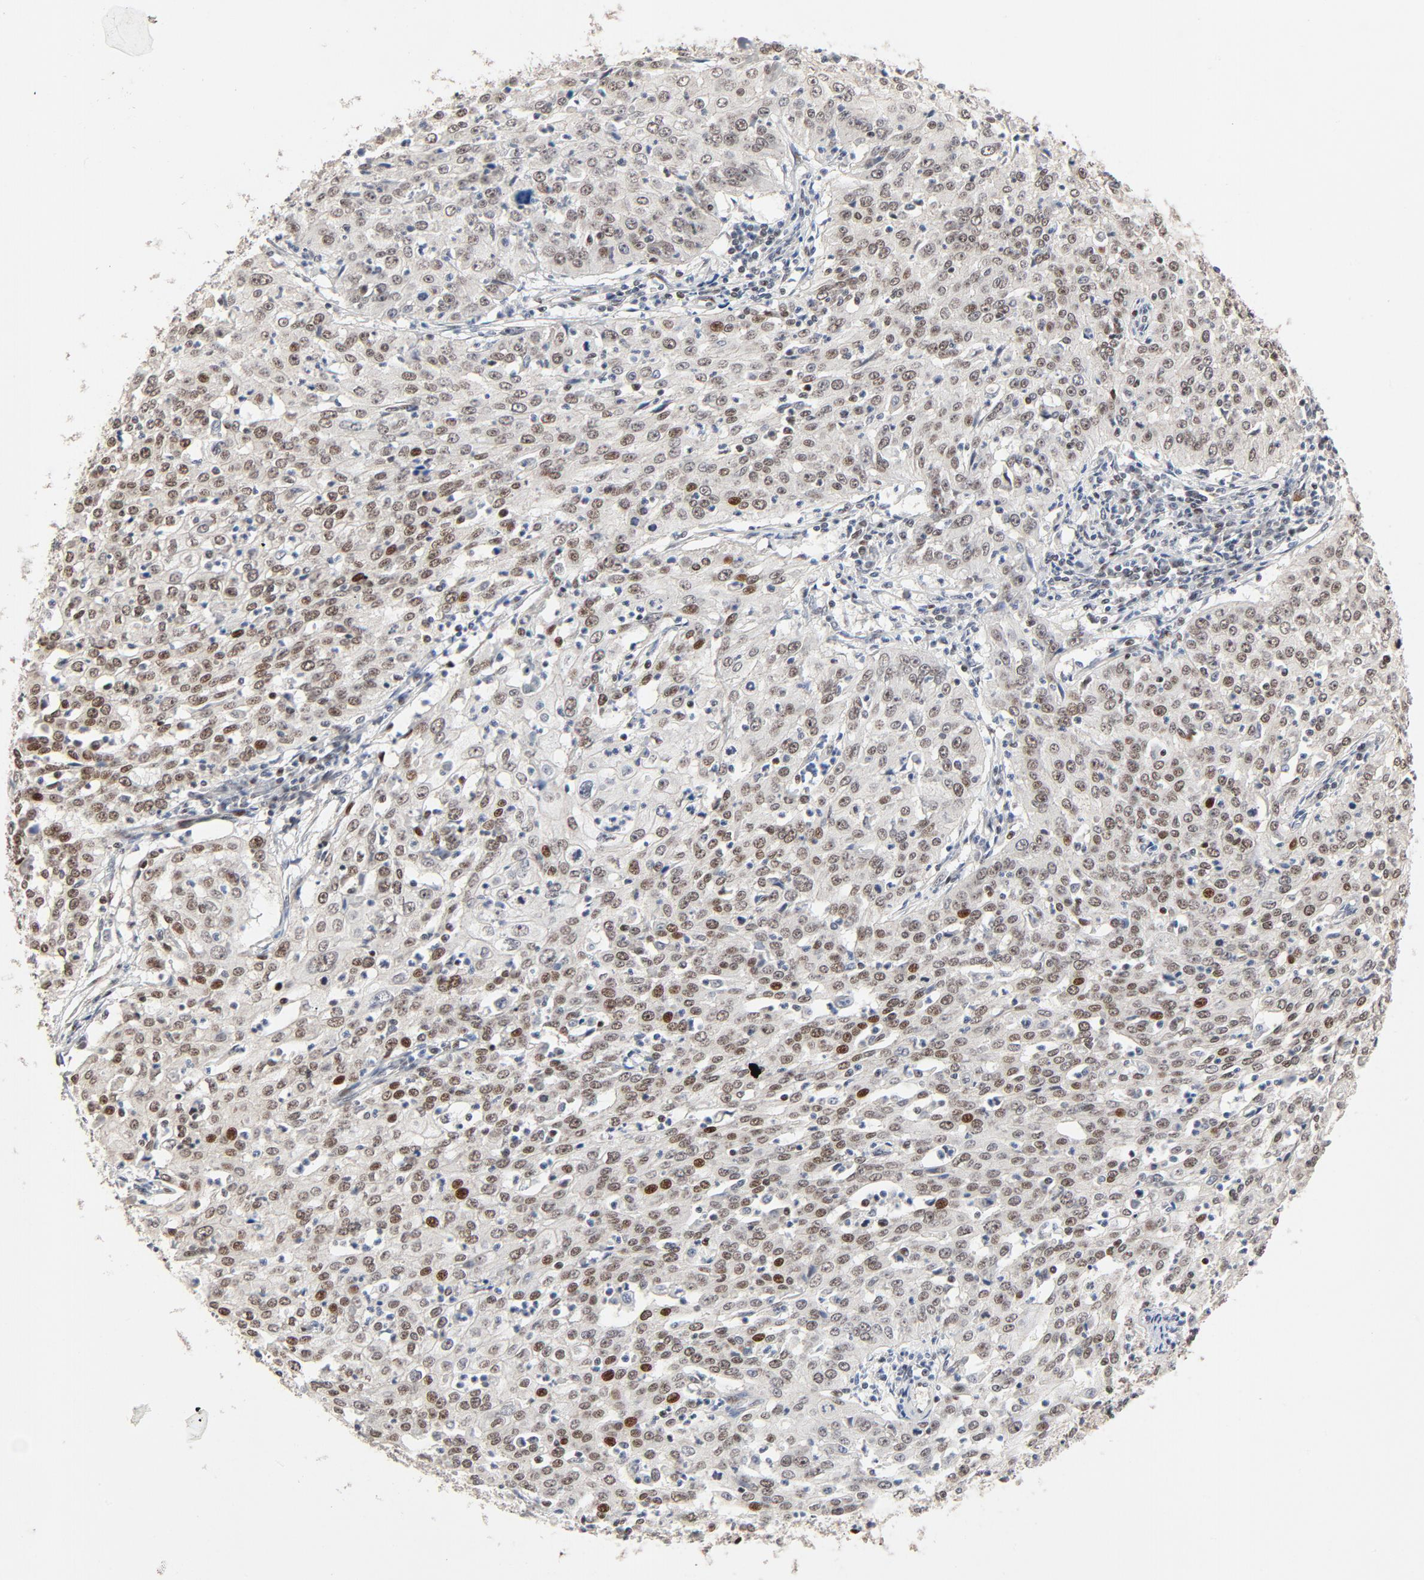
{"staining": {"intensity": "moderate", "quantity": ">75%", "location": "nuclear"}, "tissue": "cervical cancer", "cell_type": "Tumor cells", "image_type": "cancer", "snomed": [{"axis": "morphology", "description": "Squamous cell carcinoma, NOS"}, {"axis": "topography", "description": "Cervix"}], "caption": "Immunohistochemistry staining of cervical cancer, which exhibits medium levels of moderate nuclear positivity in approximately >75% of tumor cells indicating moderate nuclear protein staining. The staining was performed using DAB (brown) for protein detection and nuclei were counterstained in hematoxylin (blue).", "gene": "GTF2I", "patient": {"sex": "female", "age": 39}}